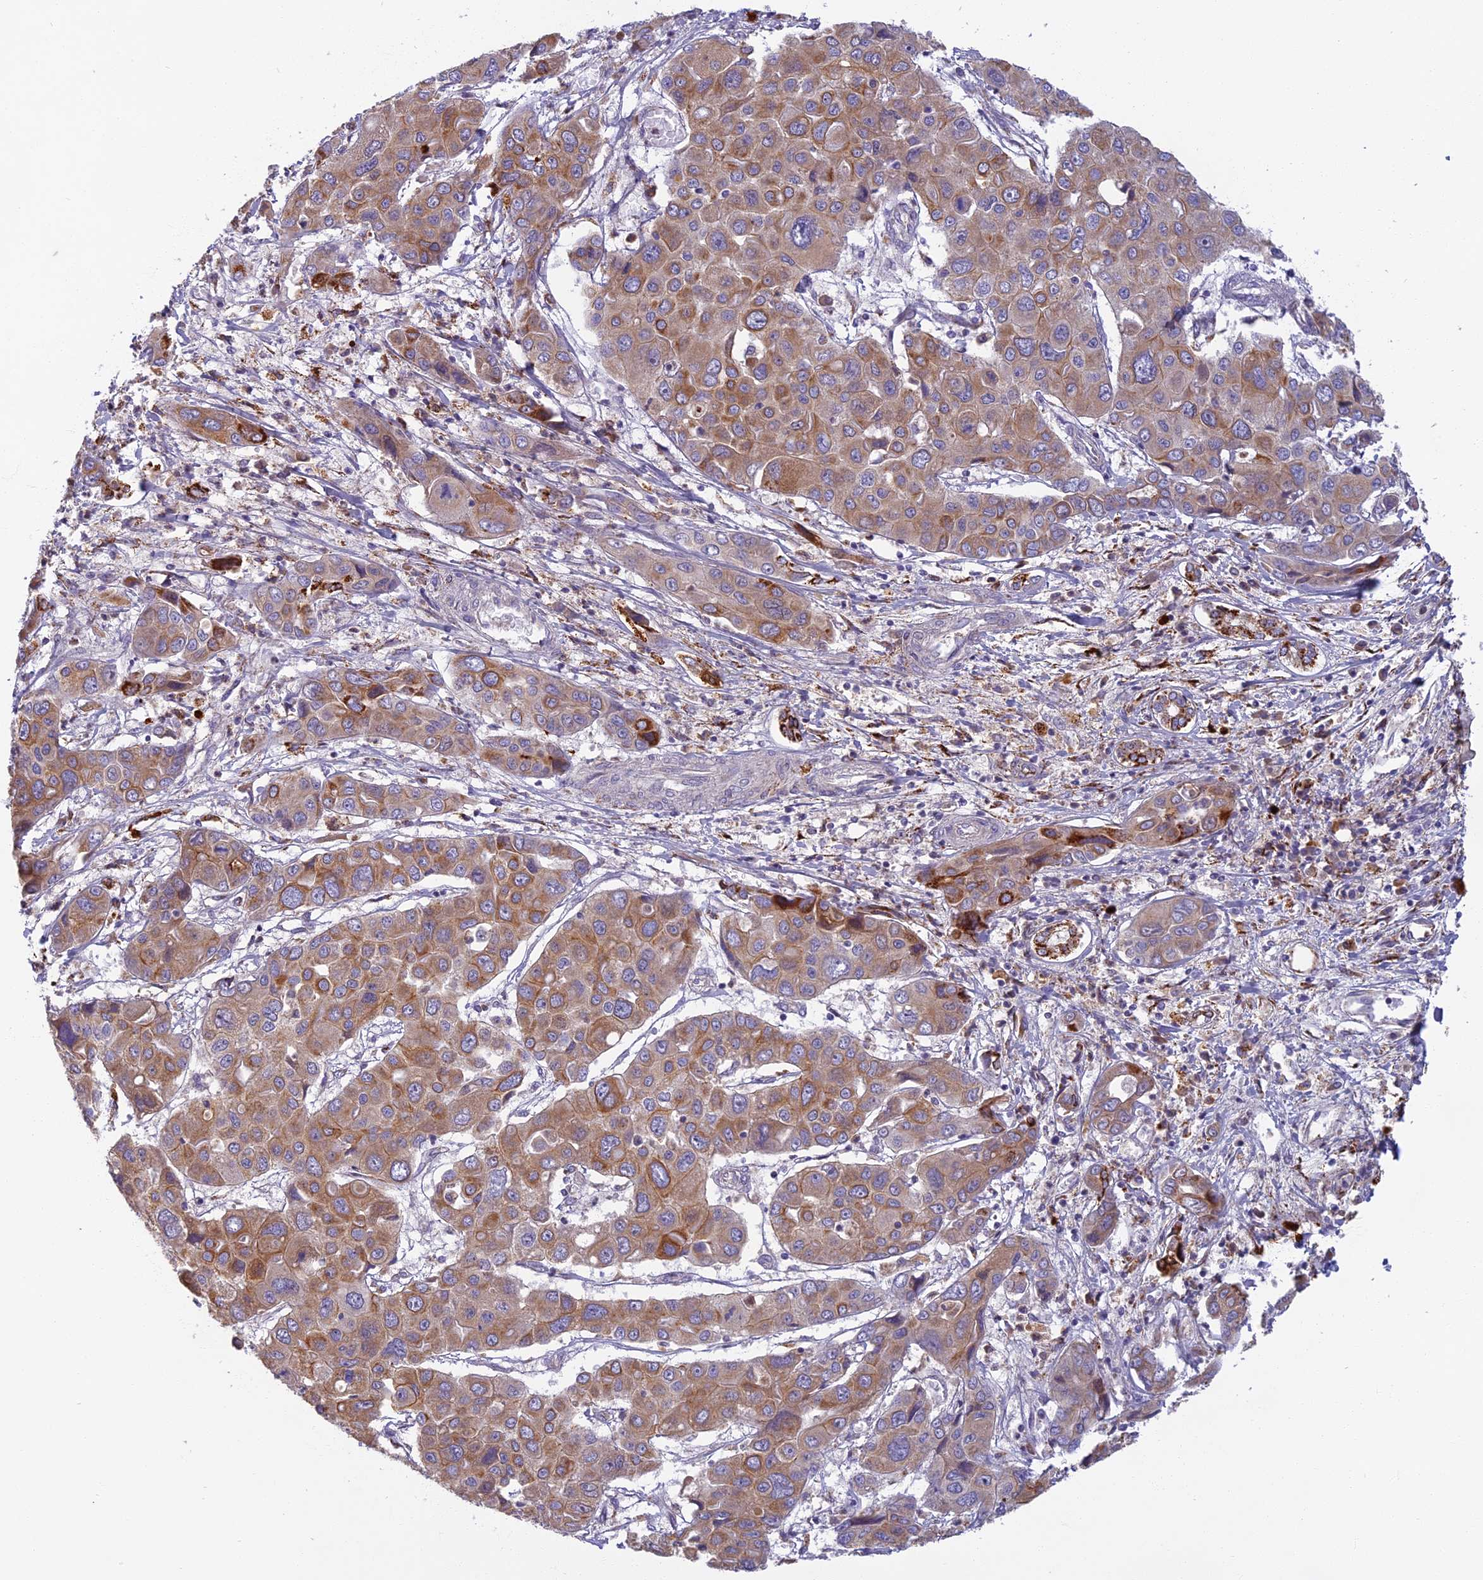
{"staining": {"intensity": "moderate", "quantity": ">75%", "location": "cytoplasmic/membranous"}, "tissue": "liver cancer", "cell_type": "Tumor cells", "image_type": "cancer", "snomed": [{"axis": "morphology", "description": "Cholangiocarcinoma"}, {"axis": "topography", "description": "Liver"}], "caption": "Protein staining of liver cholangiocarcinoma tissue demonstrates moderate cytoplasmic/membranous positivity in about >75% of tumor cells.", "gene": "SEMA7A", "patient": {"sex": "male", "age": 67}}